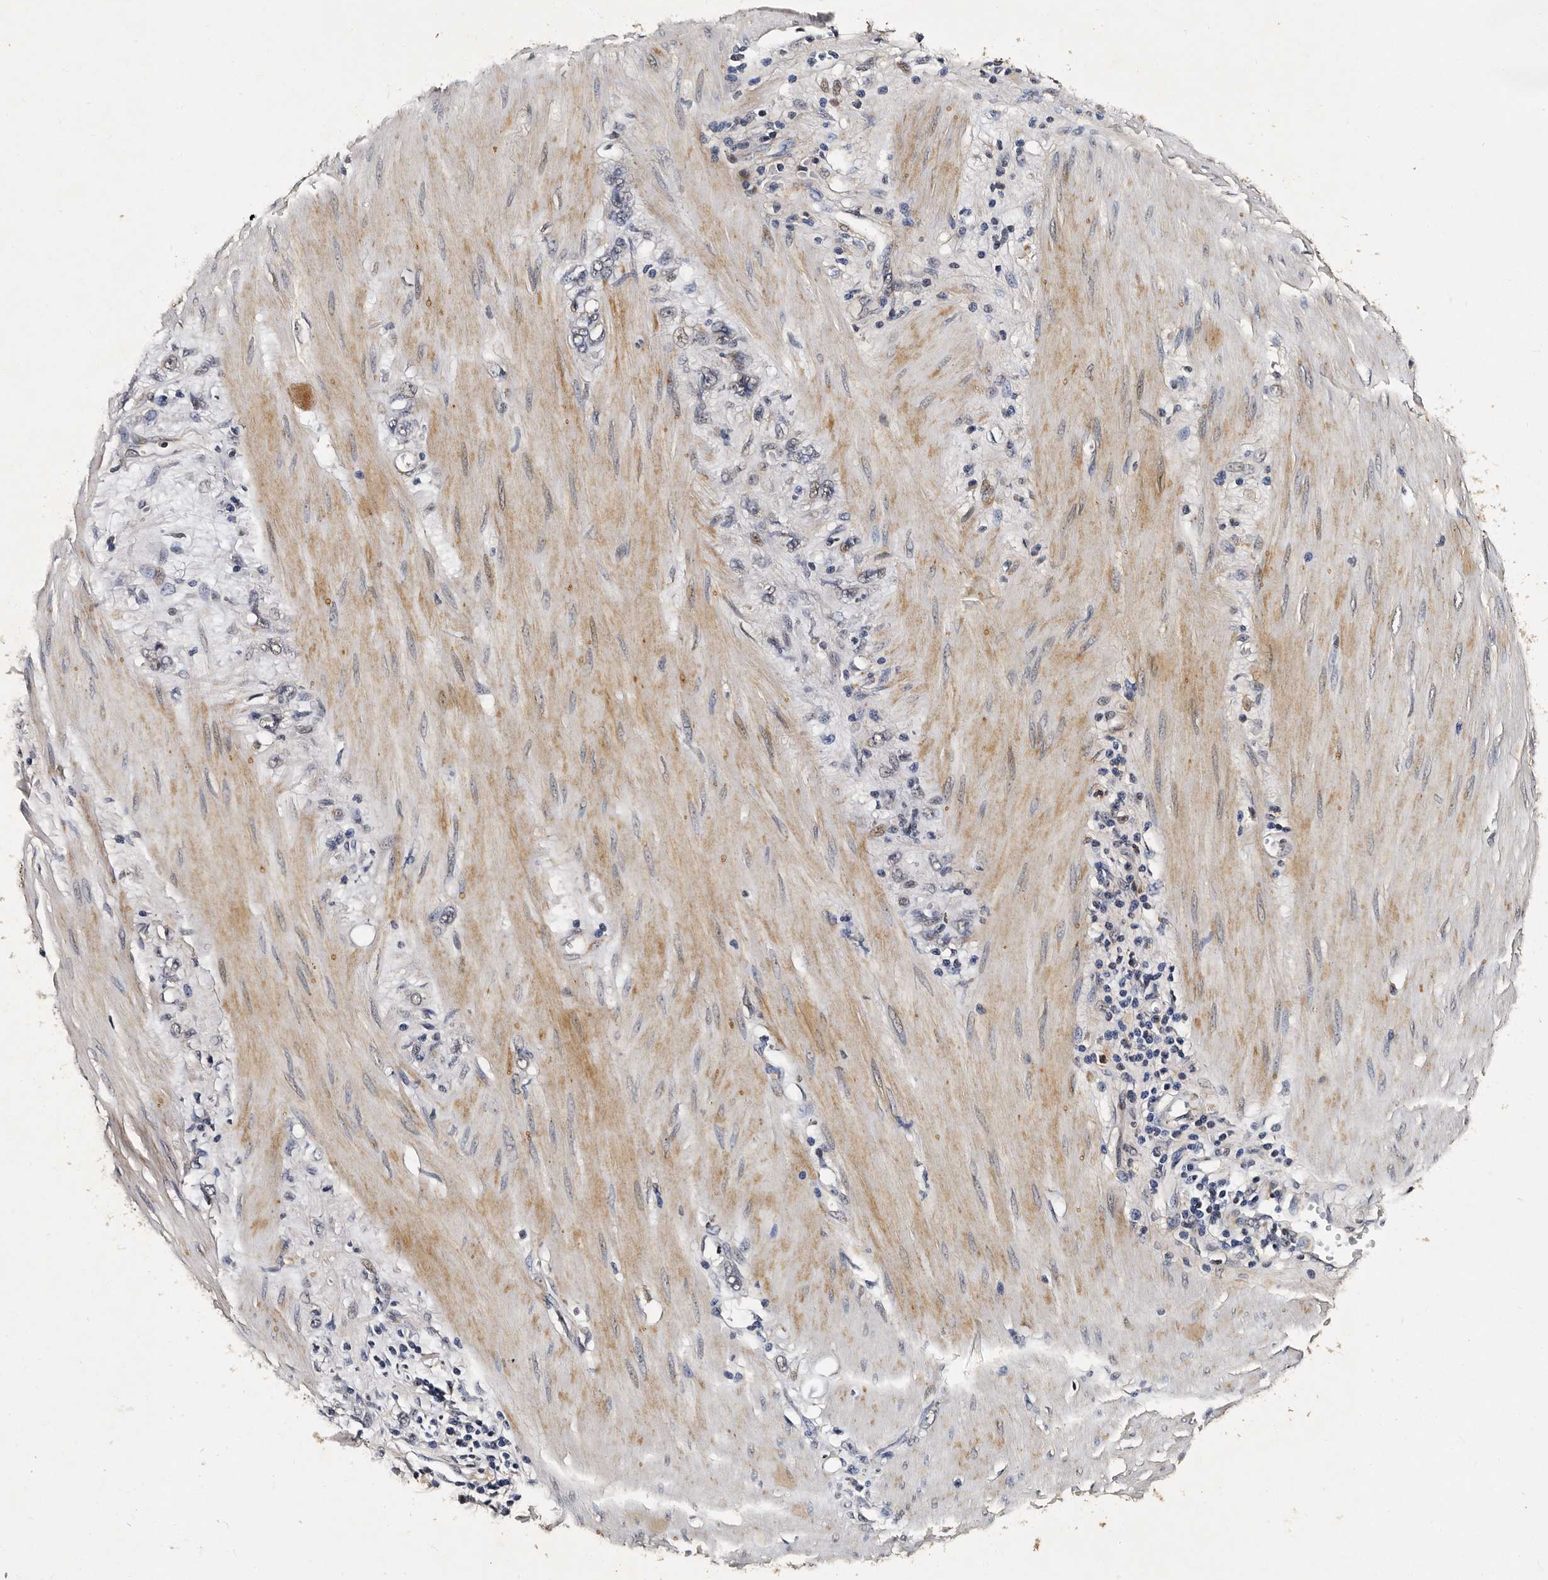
{"staining": {"intensity": "weak", "quantity": "<25%", "location": "nuclear"}, "tissue": "stomach cancer", "cell_type": "Tumor cells", "image_type": "cancer", "snomed": [{"axis": "morphology", "description": "Adenocarcinoma, NOS"}, {"axis": "topography", "description": "Stomach"}], "caption": "Protein analysis of stomach cancer exhibits no significant expression in tumor cells.", "gene": "CPNE3", "patient": {"sex": "female", "age": 76}}